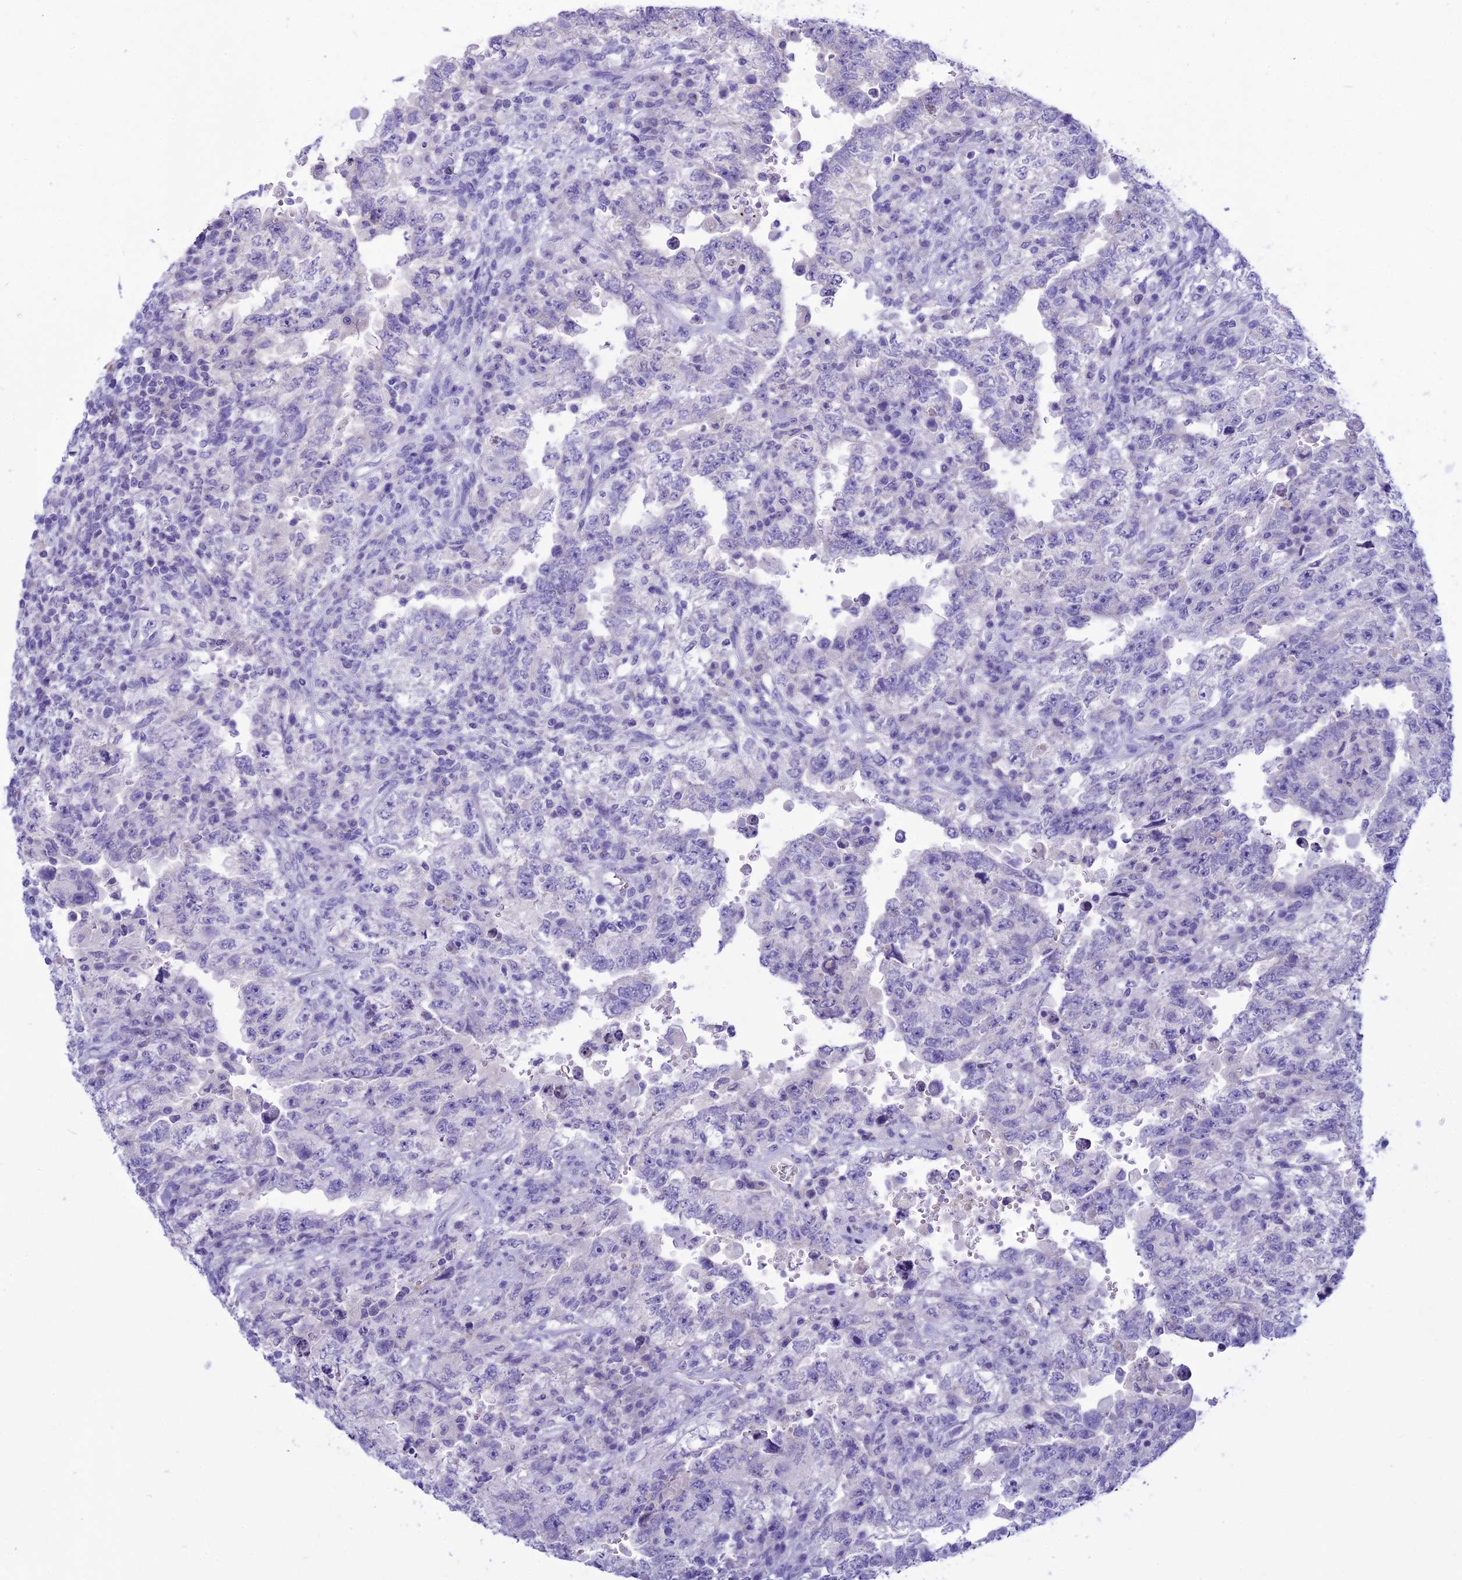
{"staining": {"intensity": "negative", "quantity": "none", "location": "none"}, "tissue": "testis cancer", "cell_type": "Tumor cells", "image_type": "cancer", "snomed": [{"axis": "morphology", "description": "Carcinoma, Embryonal, NOS"}, {"axis": "topography", "description": "Testis"}], "caption": "The micrograph shows no significant expression in tumor cells of testis cancer (embryonal carcinoma).", "gene": "CLEC2L", "patient": {"sex": "male", "age": 26}}